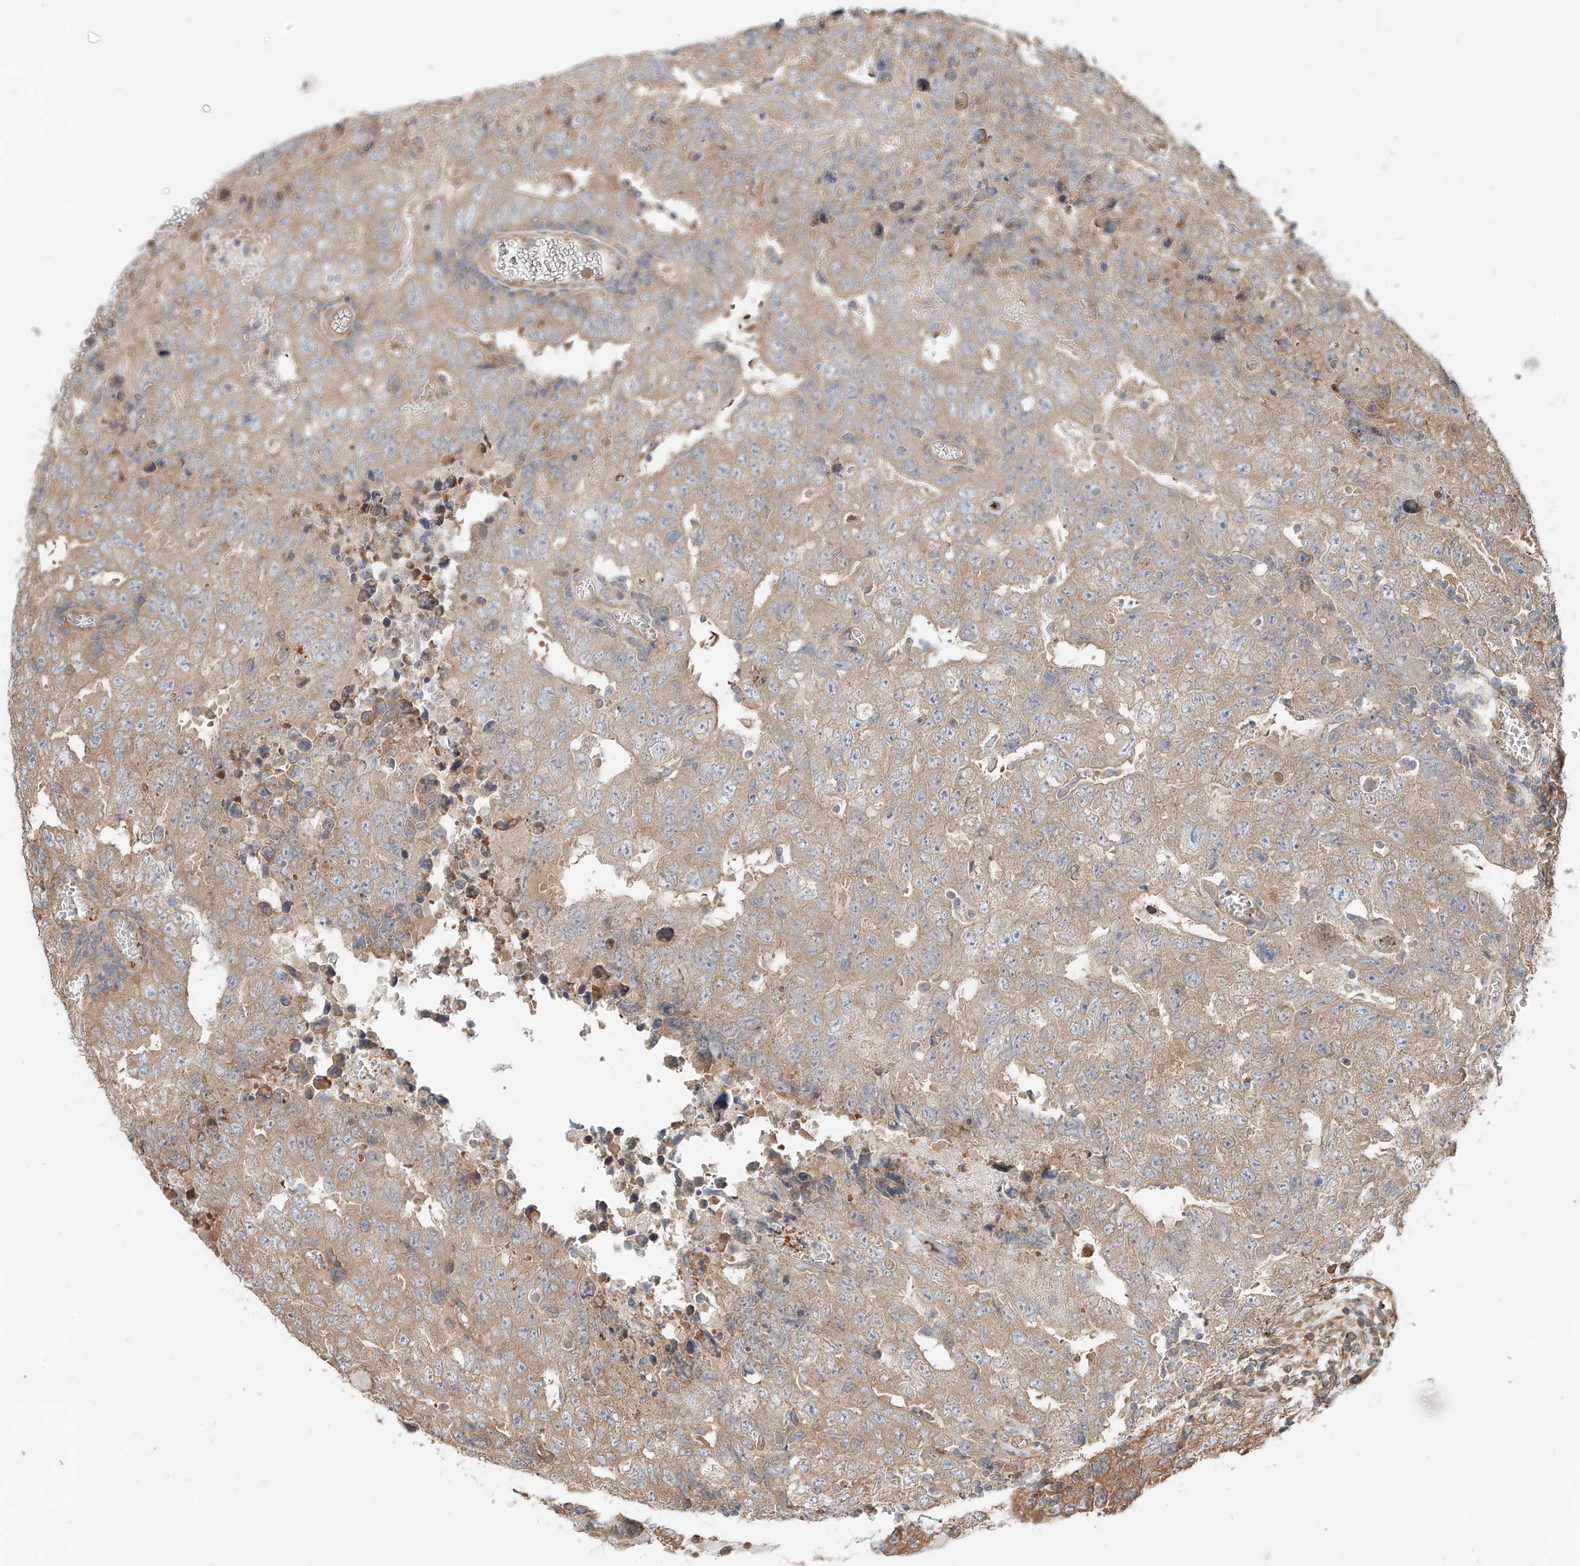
{"staining": {"intensity": "weak", "quantity": ">75%", "location": "cytoplasmic/membranous"}, "tissue": "testis cancer", "cell_type": "Tumor cells", "image_type": "cancer", "snomed": [{"axis": "morphology", "description": "Carcinoma, Embryonal, NOS"}, {"axis": "topography", "description": "Testis"}], "caption": "Testis cancer (embryonal carcinoma) was stained to show a protein in brown. There is low levels of weak cytoplasmic/membranous positivity in about >75% of tumor cells.", "gene": "CEP162", "patient": {"sex": "male", "age": 26}}